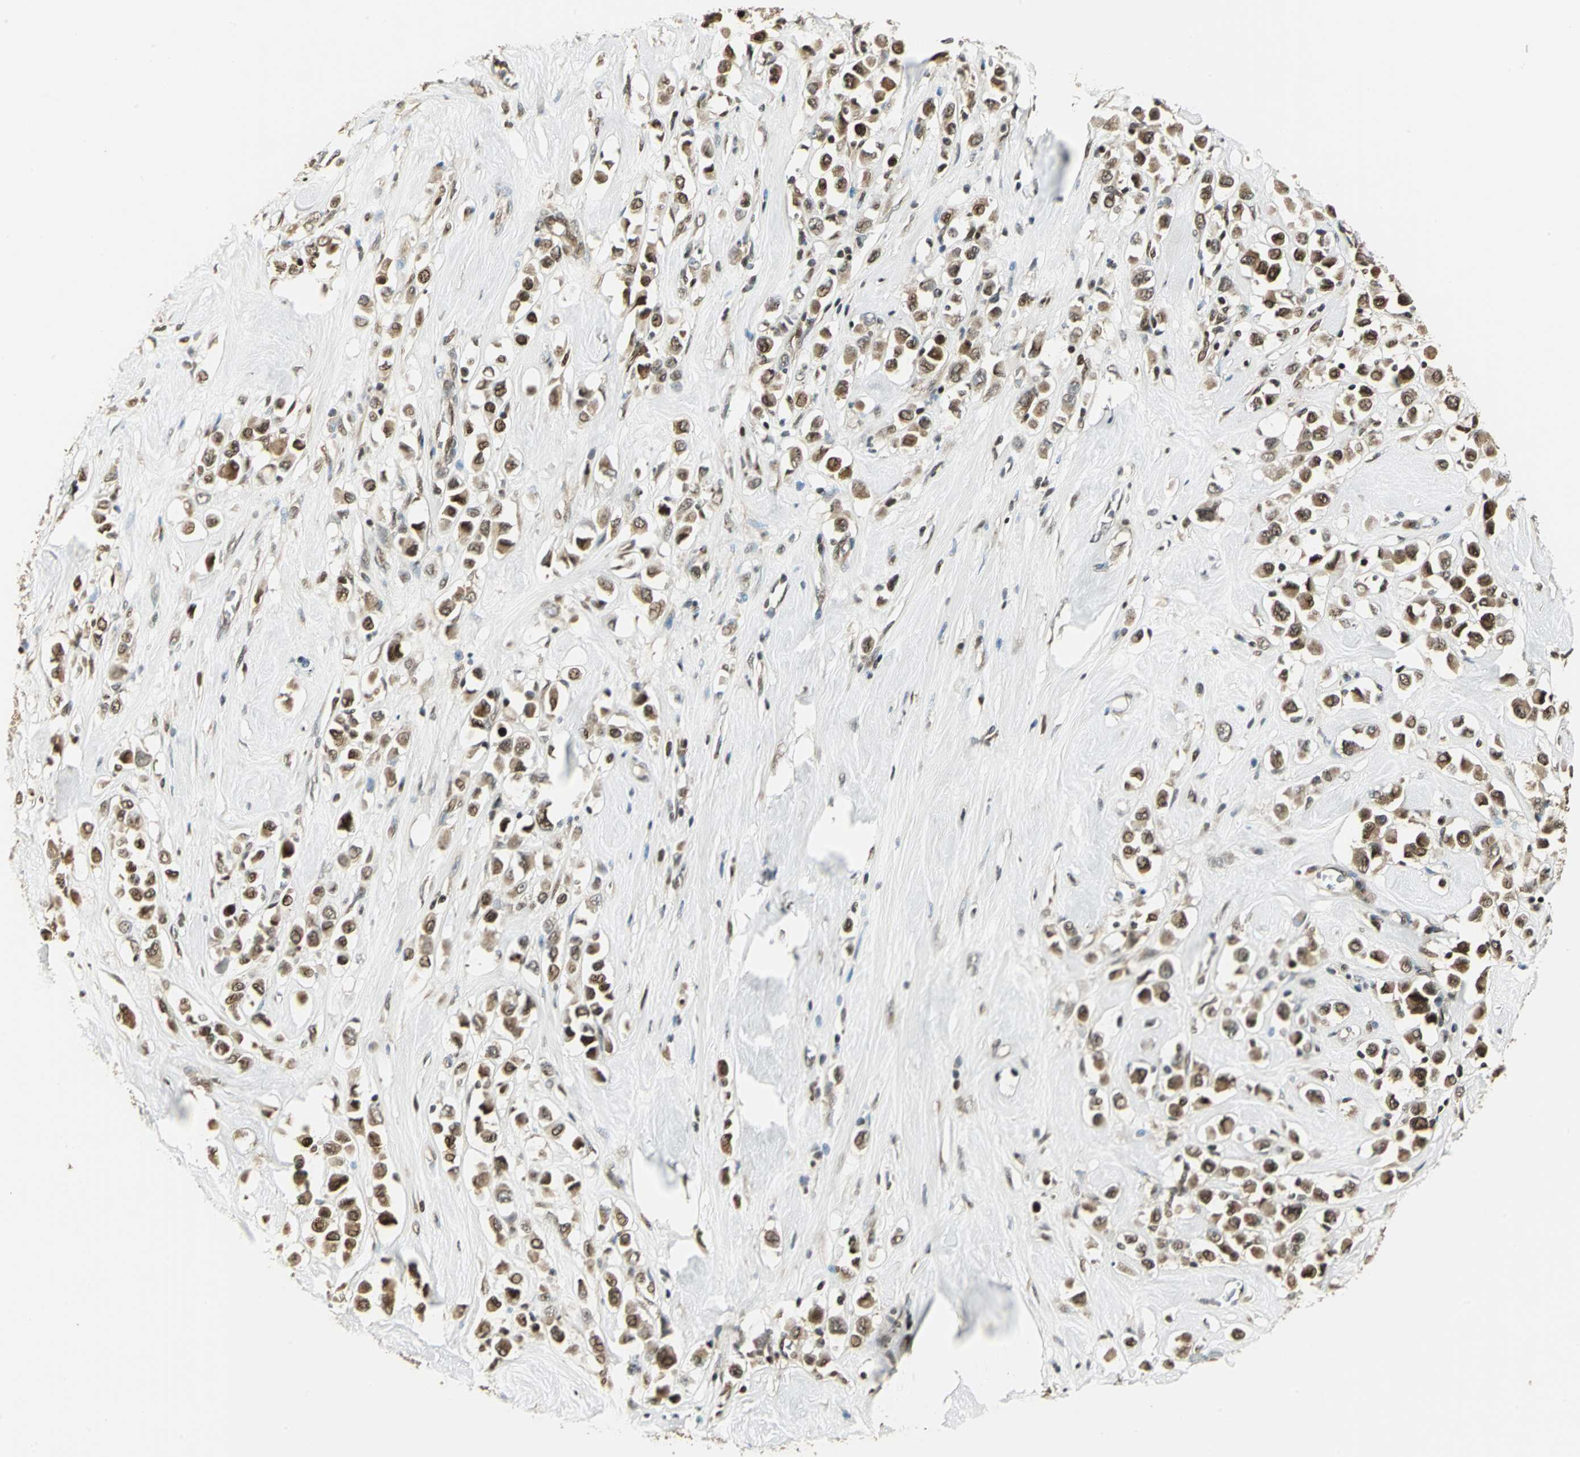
{"staining": {"intensity": "moderate", "quantity": ">75%", "location": "cytoplasmic/membranous,nuclear"}, "tissue": "breast cancer", "cell_type": "Tumor cells", "image_type": "cancer", "snomed": [{"axis": "morphology", "description": "Duct carcinoma"}, {"axis": "topography", "description": "Breast"}], "caption": "Protein expression by IHC reveals moderate cytoplasmic/membranous and nuclear positivity in about >75% of tumor cells in breast cancer.", "gene": "PSMC3", "patient": {"sex": "female", "age": 61}}